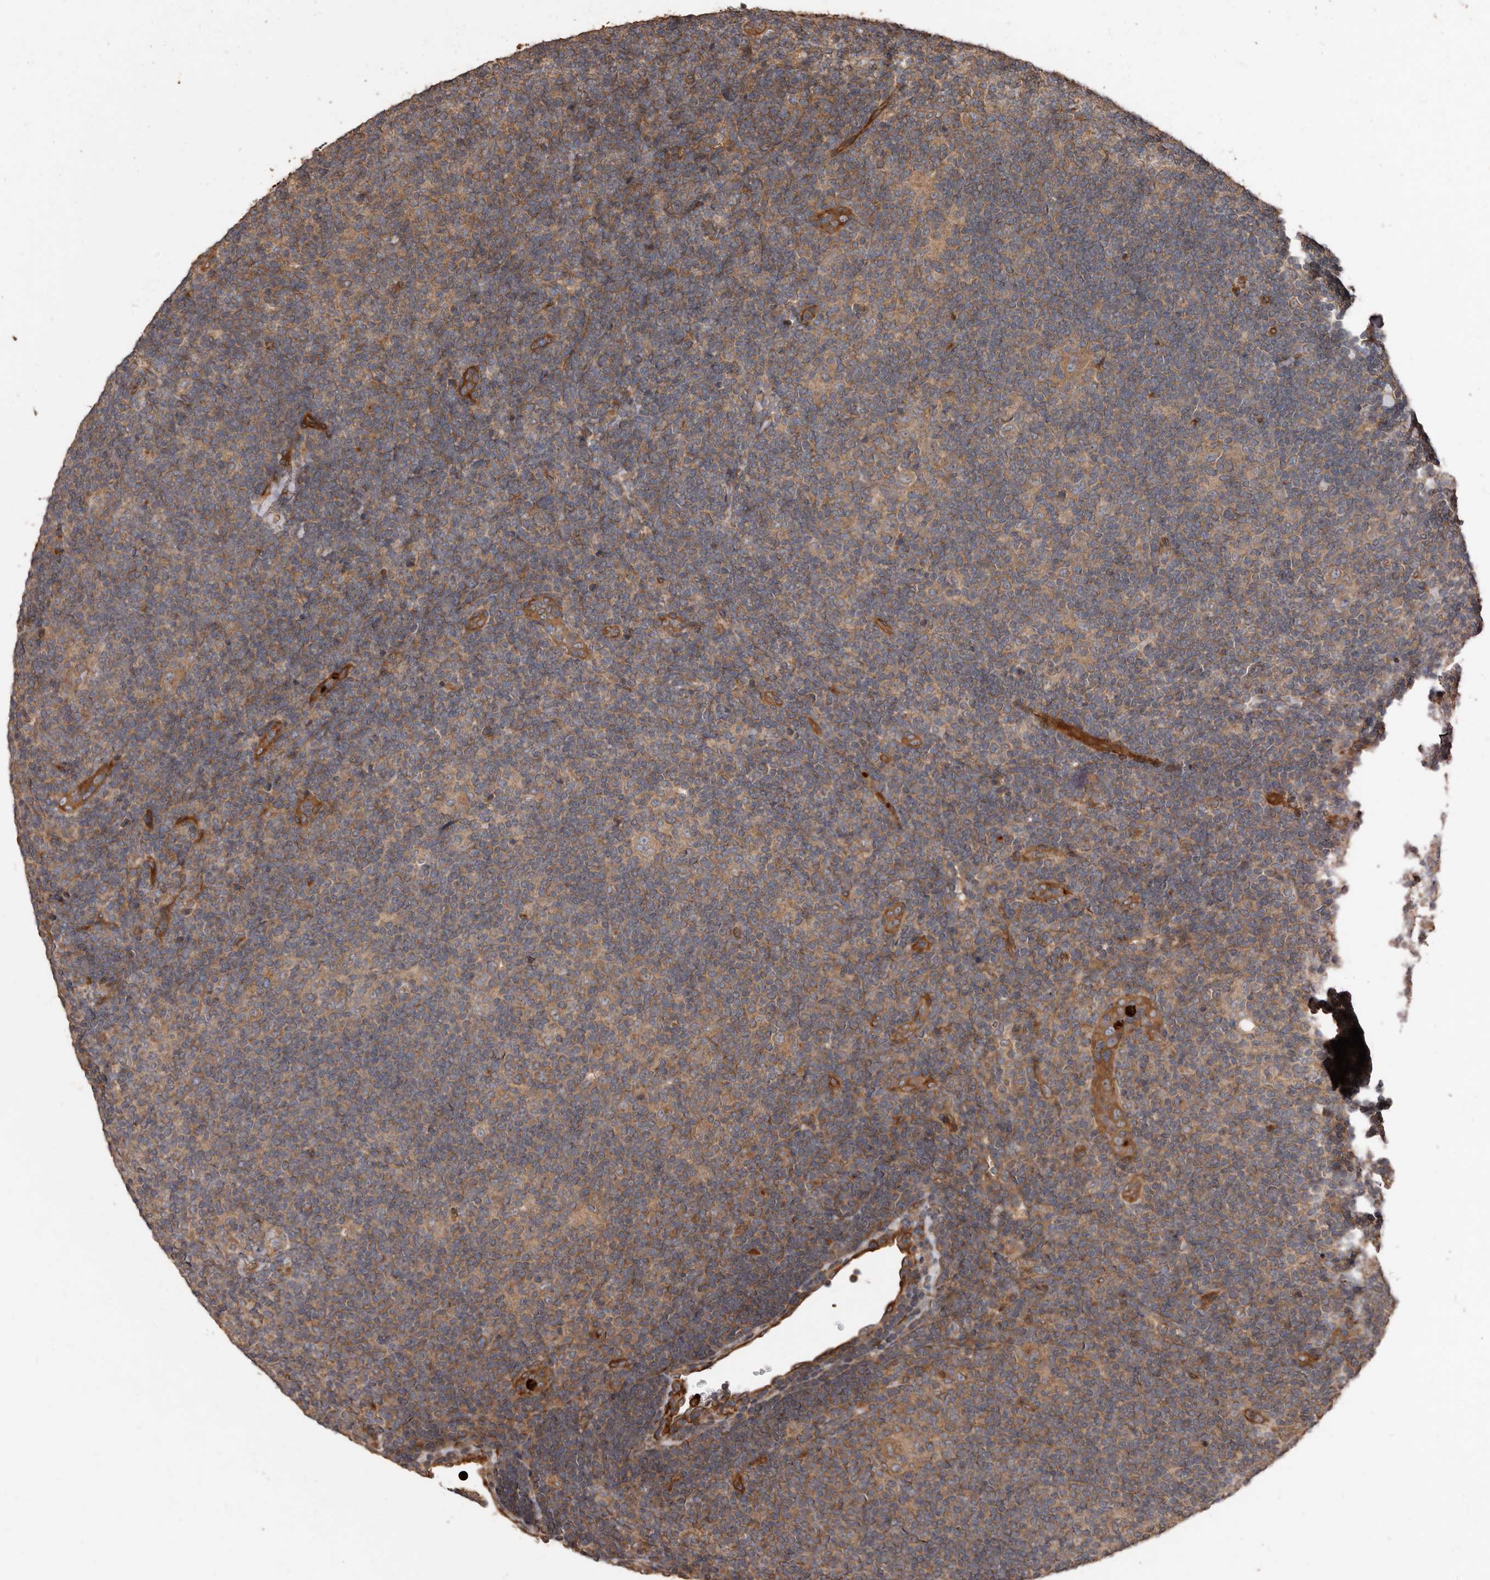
{"staining": {"intensity": "weak", "quantity": ">75%", "location": "cytoplasmic/membranous"}, "tissue": "lymphoma", "cell_type": "Tumor cells", "image_type": "cancer", "snomed": [{"axis": "morphology", "description": "Hodgkin's disease, NOS"}, {"axis": "topography", "description": "Lymph node"}], "caption": "Lymphoma stained for a protein (brown) reveals weak cytoplasmic/membranous positive staining in about >75% of tumor cells.", "gene": "ARHGEF5", "patient": {"sex": "female", "age": 57}}